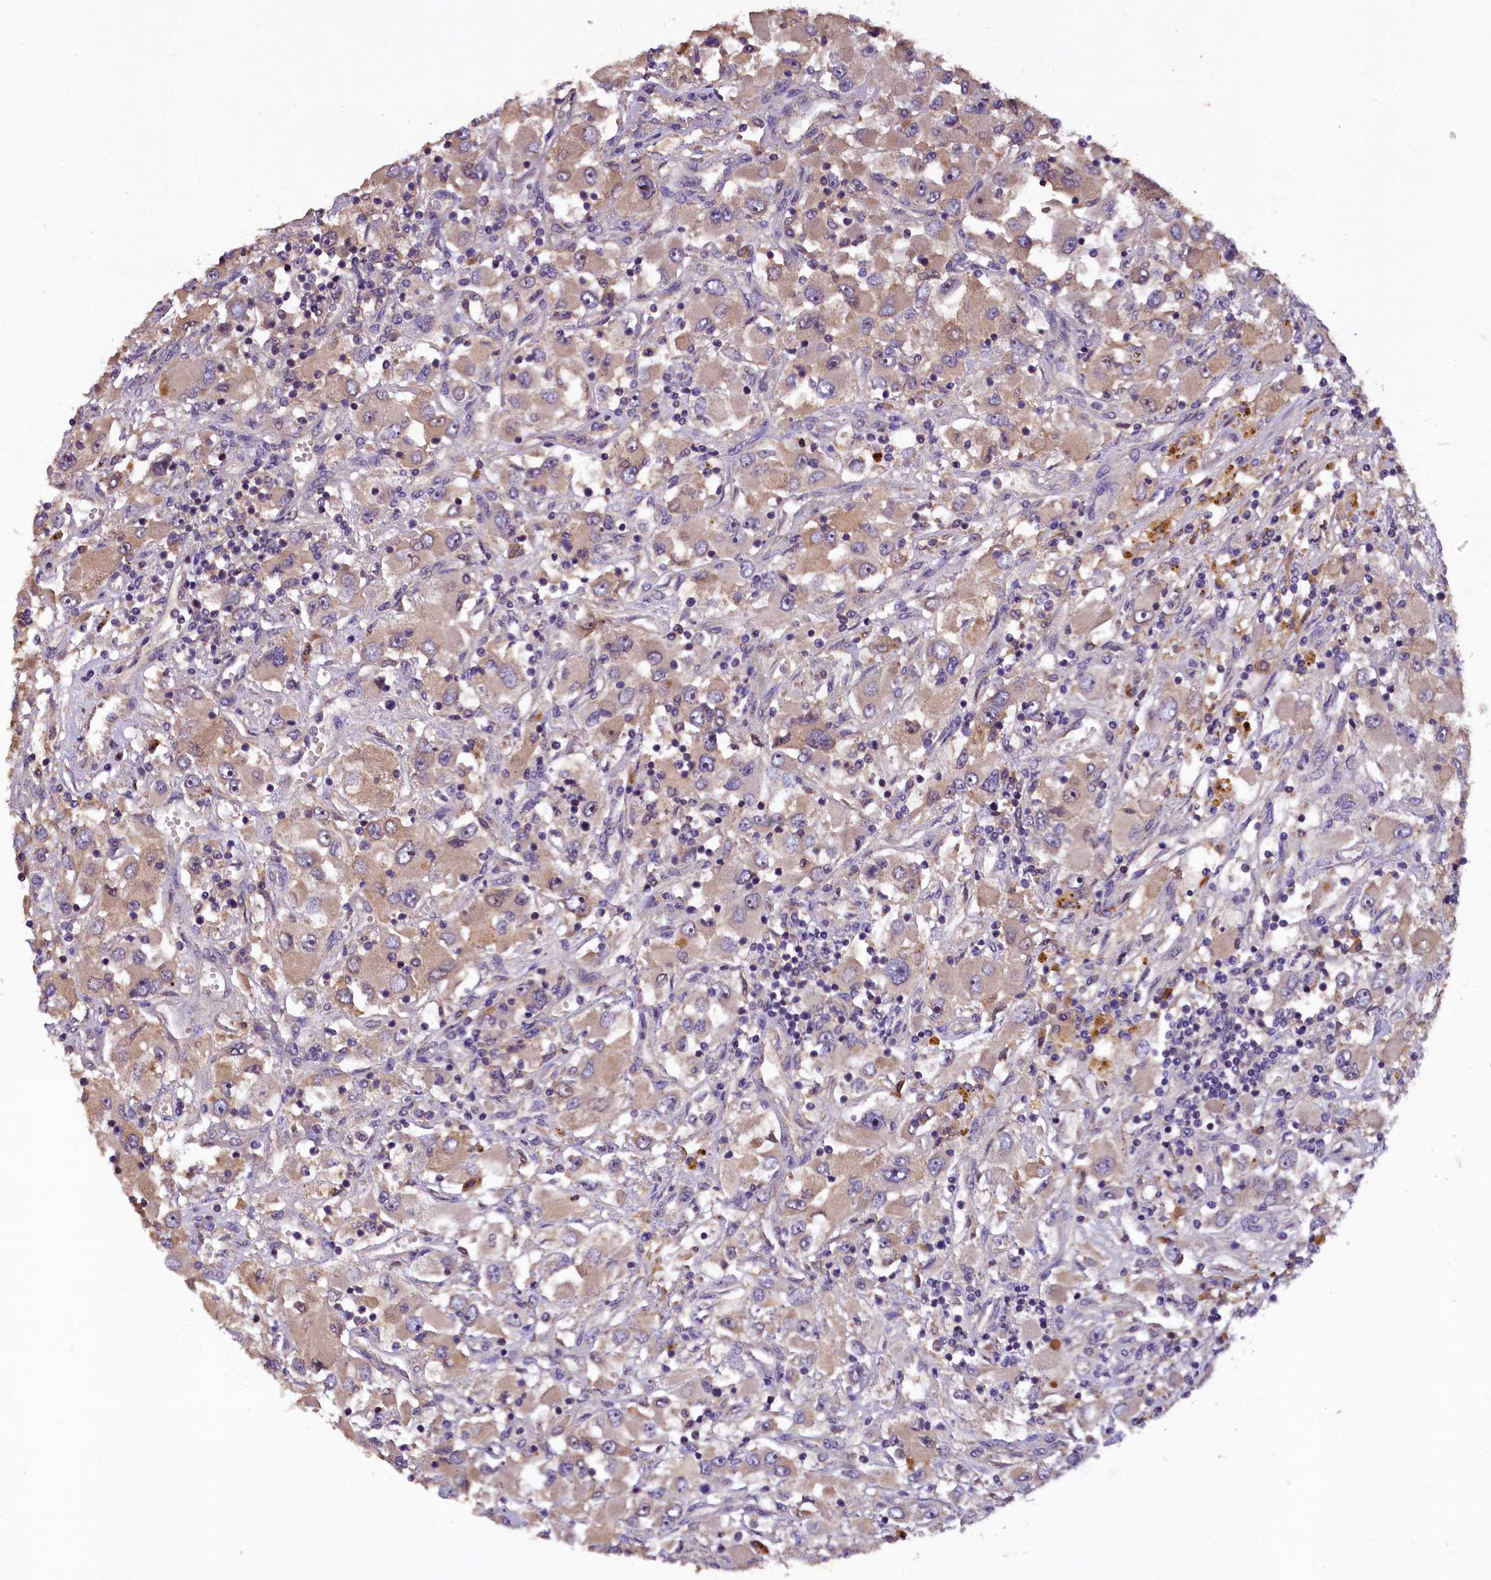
{"staining": {"intensity": "moderate", "quantity": "25%-75%", "location": "cytoplasmic/membranous"}, "tissue": "renal cancer", "cell_type": "Tumor cells", "image_type": "cancer", "snomed": [{"axis": "morphology", "description": "Adenocarcinoma, NOS"}, {"axis": "topography", "description": "Kidney"}], "caption": "An immunohistochemistry (IHC) histopathology image of tumor tissue is shown. Protein staining in brown highlights moderate cytoplasmic/membranous positivity in adenocarcinoma (renal) within tumor cells.", "gene": "PLXNB1", "patient": {"sex": "female", "age": 52}}